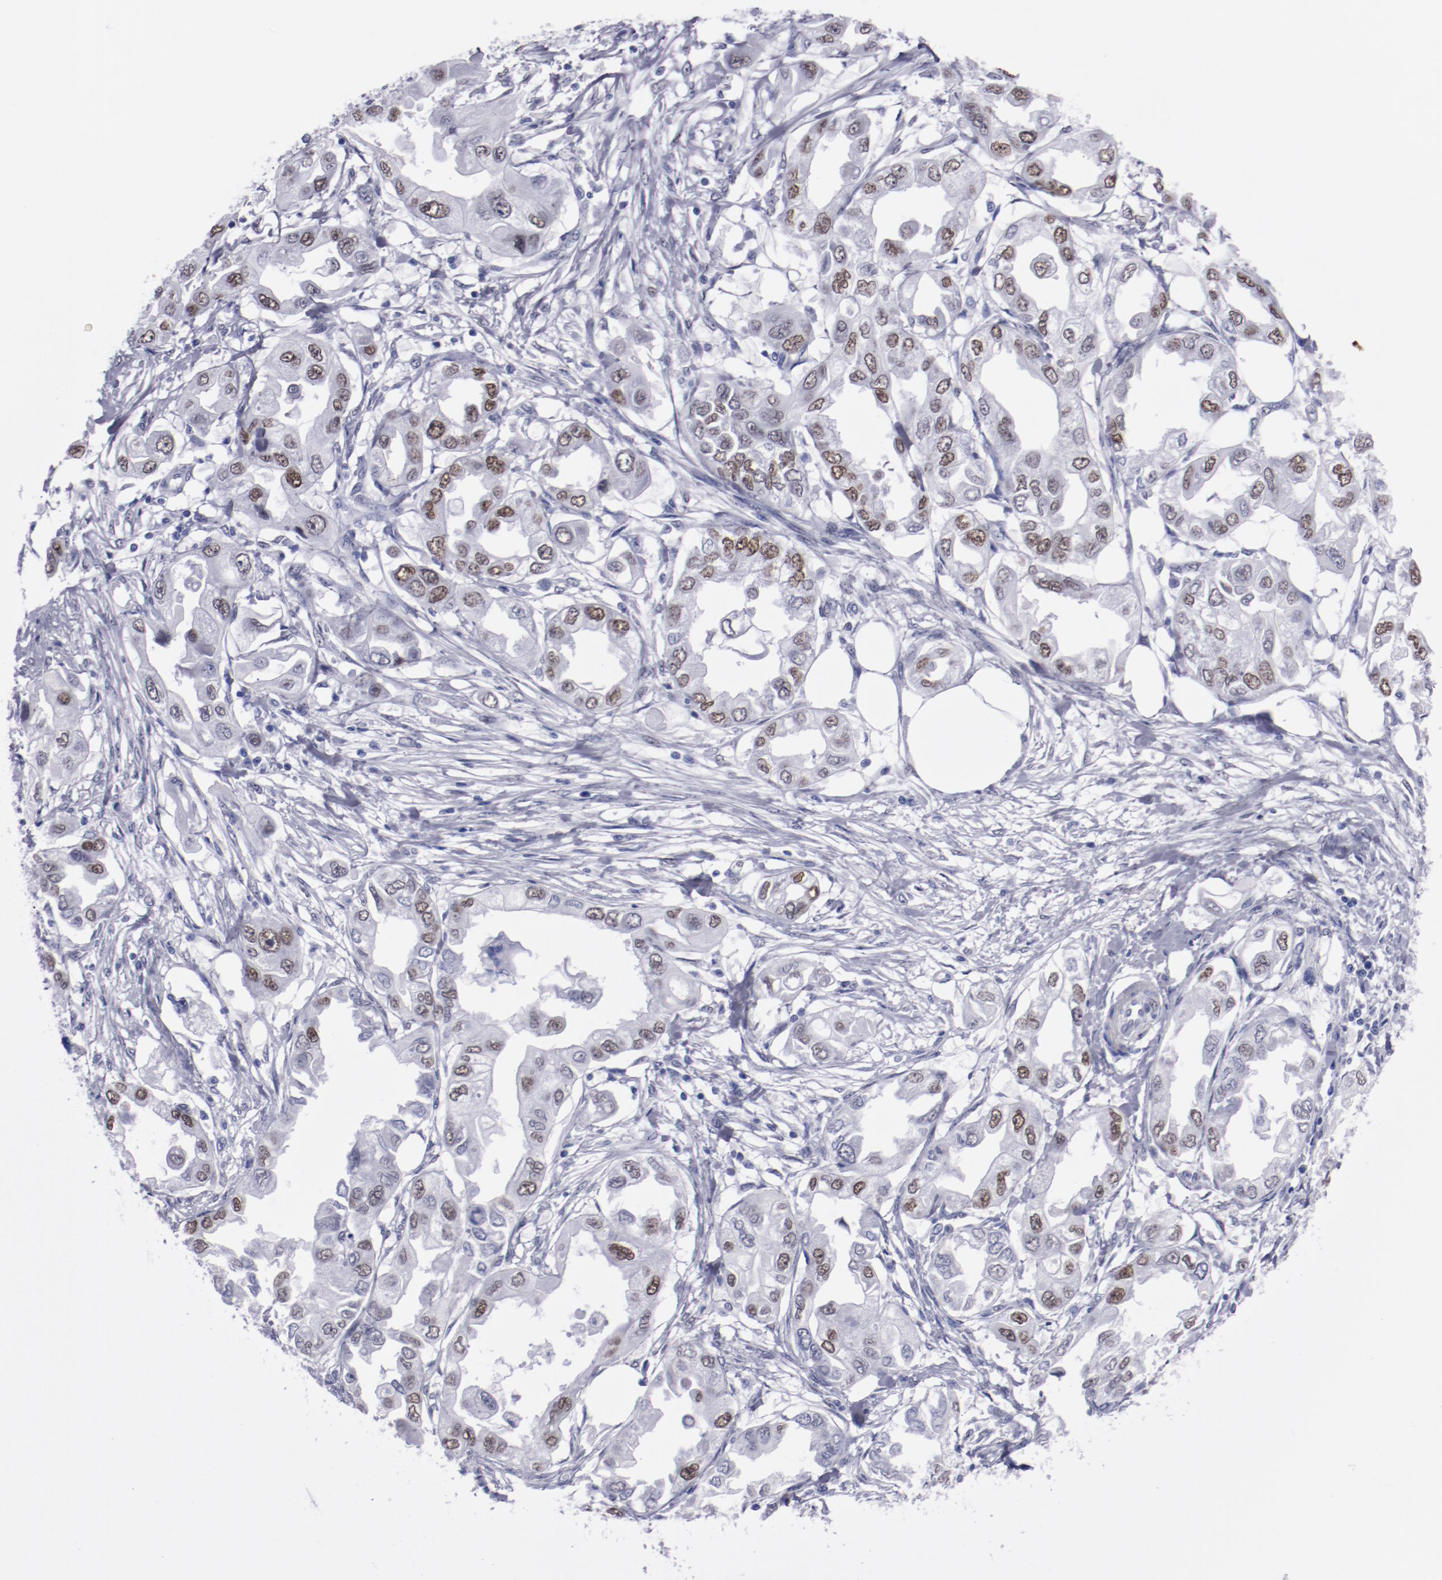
{"staining": {"intensity": "moderate", "quantity": ">75%", "location": "nuclear"}, "tissue": "endometrial cancer", "cell_type": "Tumor cells", "image_type": "cancer", "snomed": [{"axis": "morphology", "description": "Adenocarcinoma, NOS"}, {"axis": "topography", "description": "Endometrium"}], "caption": "Human endometrial cancer (adenocarcinoma) stained for a protein (brown) reveals moderate nuclear positive staining in approximately >75% of tumor cells.", "gene": "HNF1B", "patient": {"sex": "female", "age": 67}}